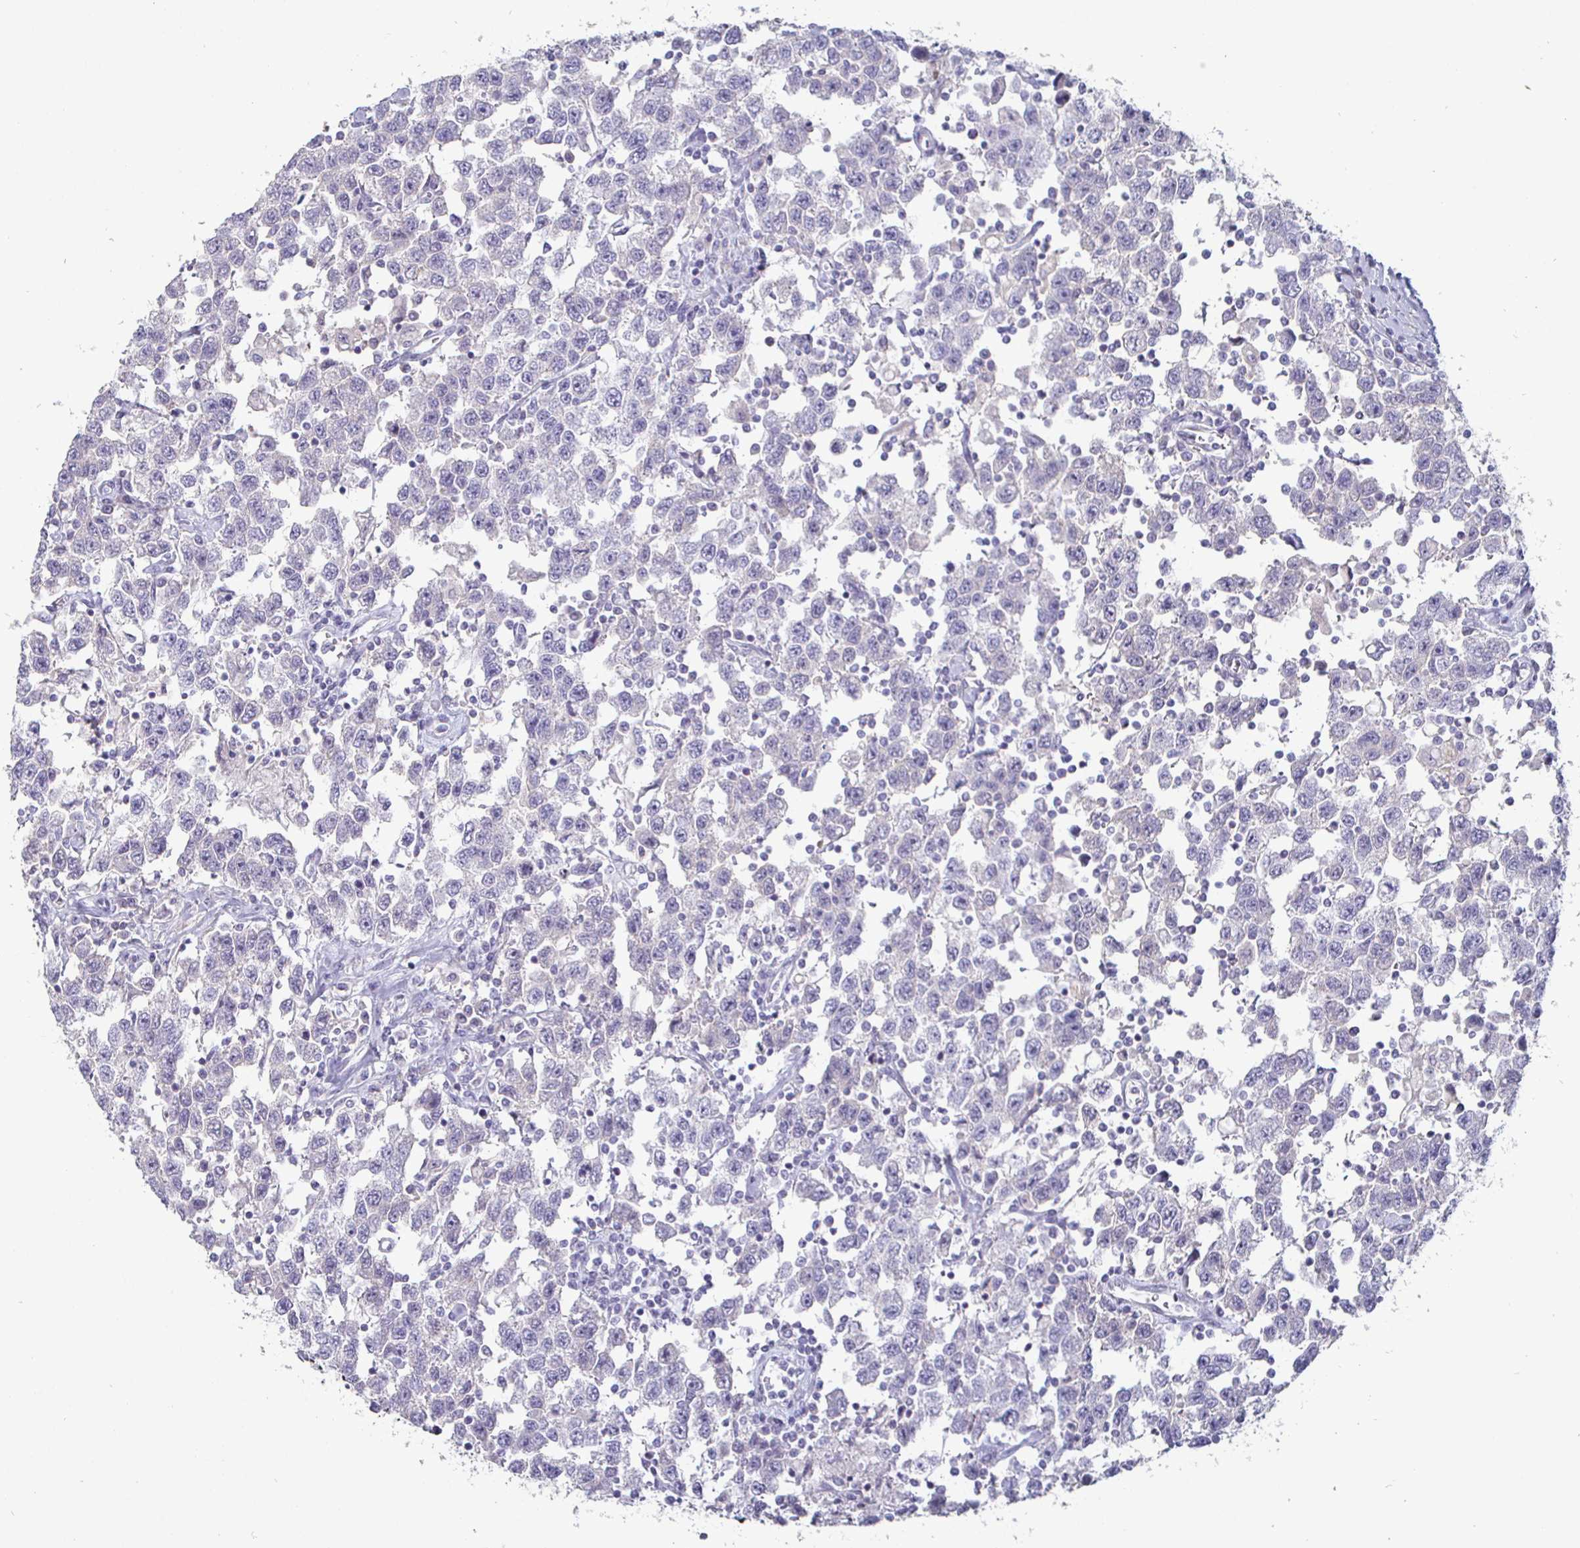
{"staining": {"intensity": "negative", "quantity": "none", "location": "none"}, "tissue": "testis cancer", "cell_type": "Tumor cells", "image_type": "cancer", "snomed": [{"axis": "morphology", "description": "Seminoma, NOS"}, {"axis": "topography", "description": "Testis"}], "caption": "The histopathology image displays no staining of tumor cells in testis cancer.", "gene": "ENPP1", "patient": {"sex": "male", "age": 41}}